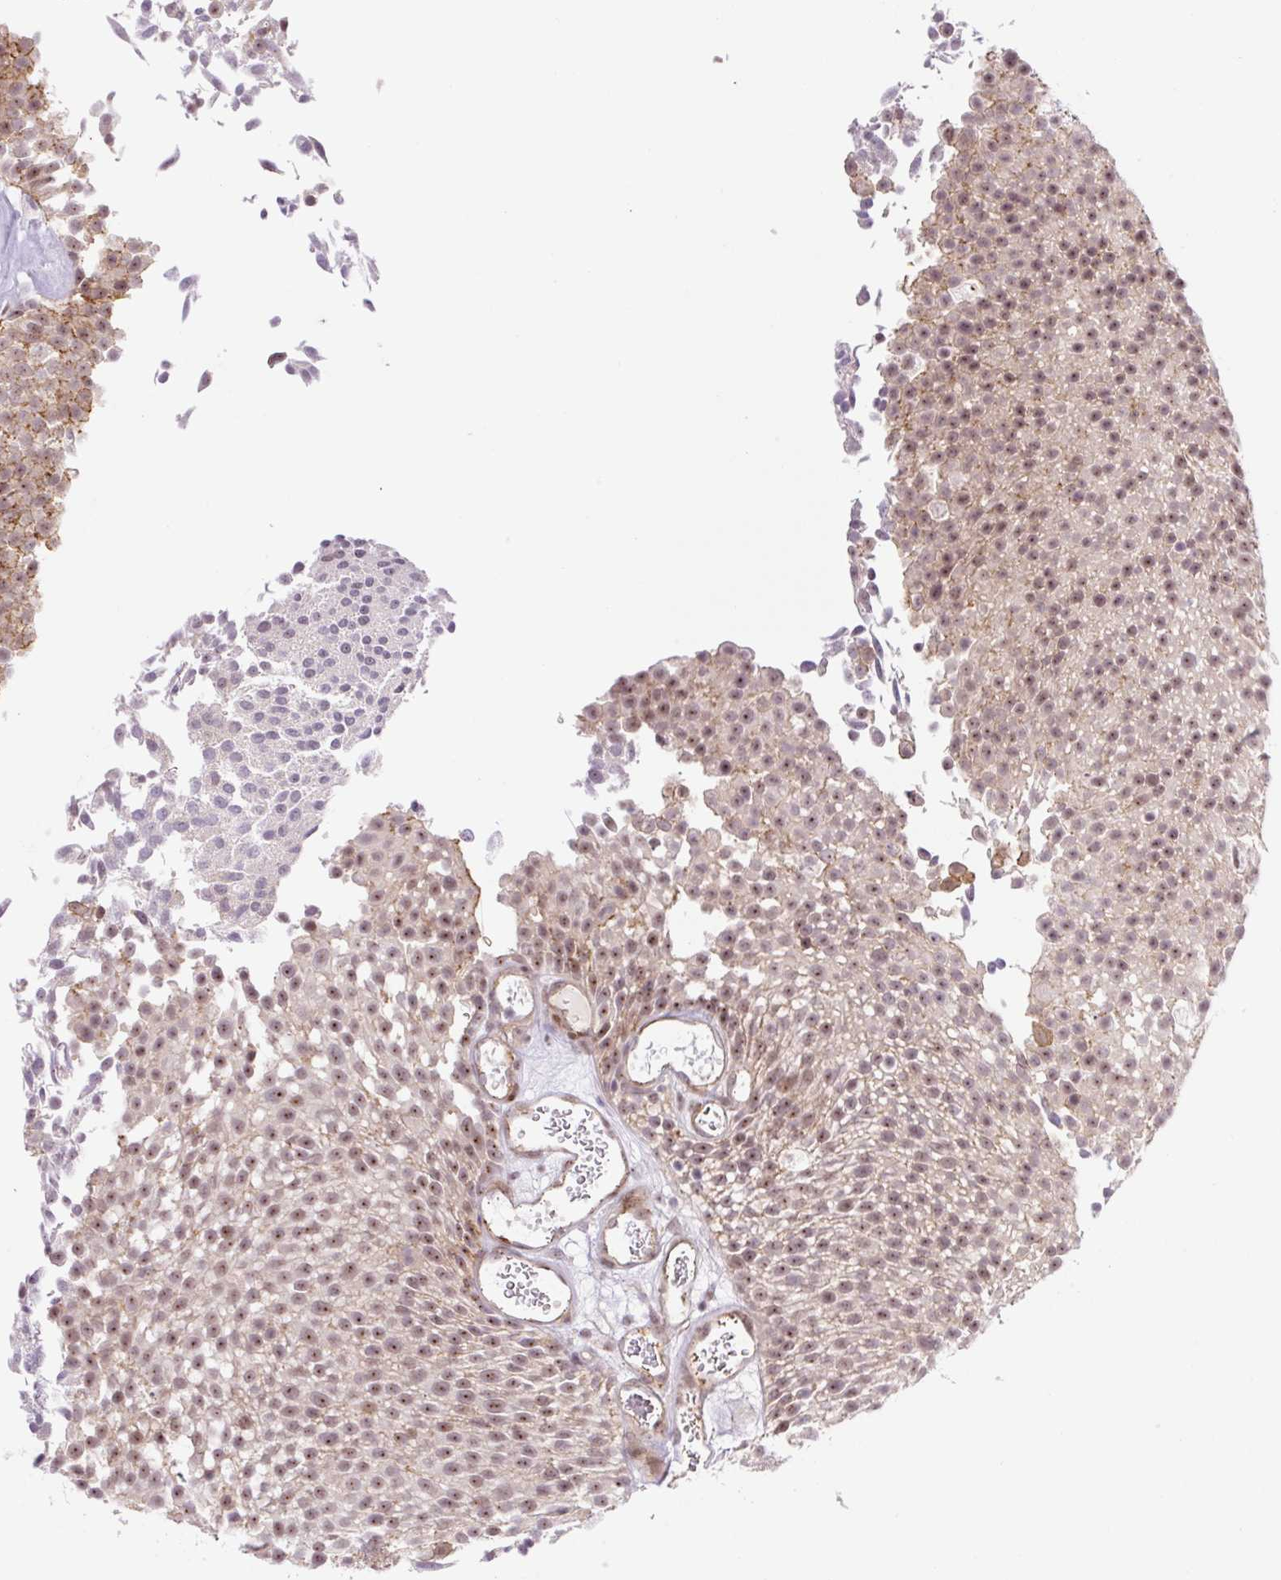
{"staining": {"intensity": "moderate", "quantity": ">75%", "location": "cytoplasmic/membranous,nuclear"}, "tissue": "urothelial cancer", "cell_type": "Tumor cells", "image_type": "cancer", "snomed": [{"axis": "morphology", "description": "Urothelial carcinoma, Low grade"}, {"axis": "topography", "description": "Urinary bladder"}], "caption": "Protein staining reveals moderate cytoplasmic/membranous and nuclear positivity in about >75% of tumor cells in urothelial carcinoma (low-grade). (IHC, brightfield microscopy, high magnification).", "gene": "ICE1", "patient": {"sex": "female", "age": 79}}